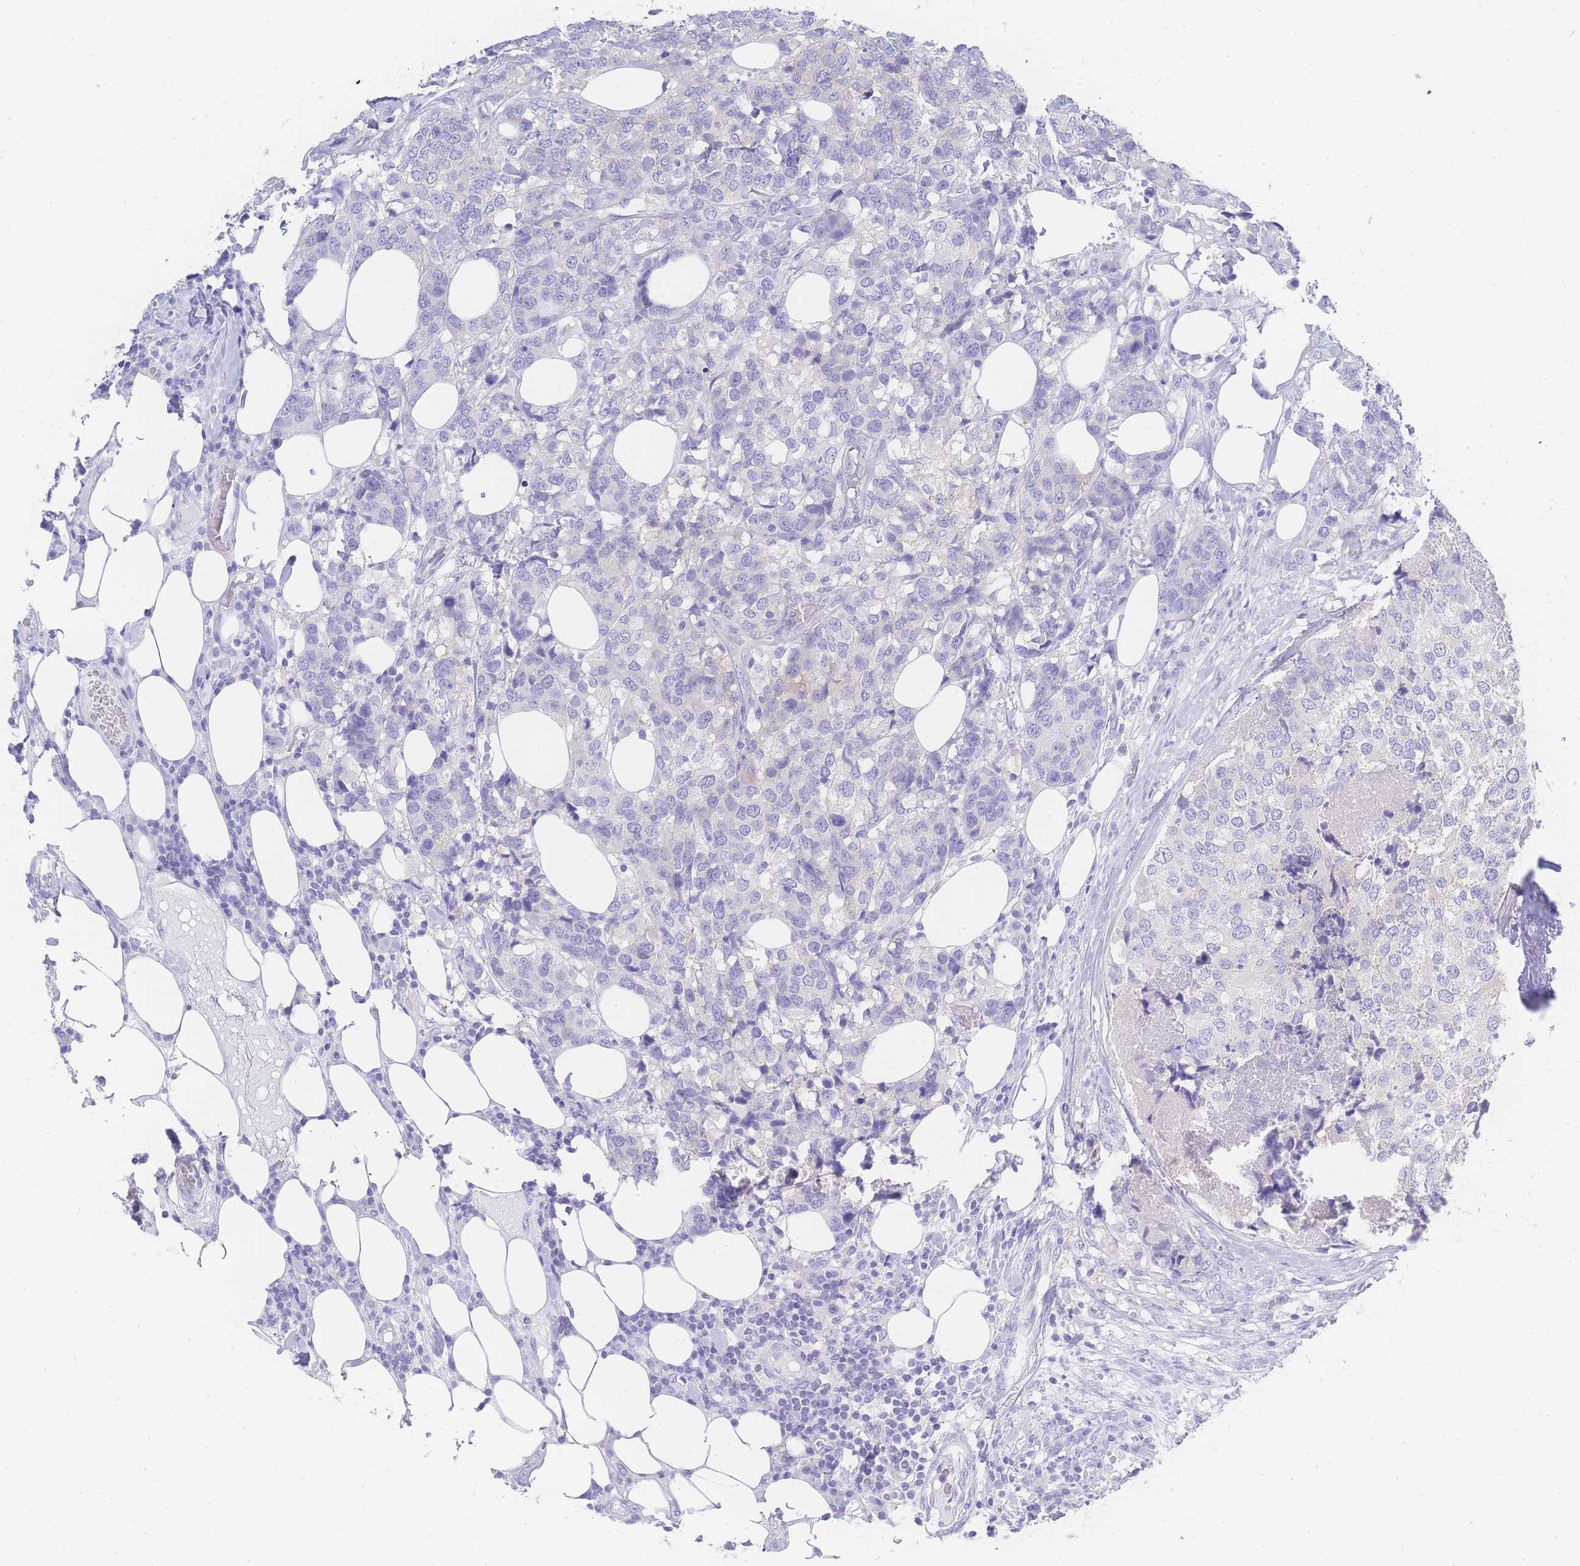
{"staining": {"intensity": "negative", "quantity": "none", "location": "none"}, "tissue": "breast cancer", "cell_type": "Tumor cells", "image_type": "cancer", "snomed": [{"axis": "morphology", "description": "Lobular carcinoma"}, {"axis": "topography", "description": "Breast"}], "caption": "Immunohistochemical staining of breast cancer (lobular carcinoma) shows no significant positivity in tumor cells.", "gene": "LZTFL1", "patient": {"sex": "female", "age": 59}}